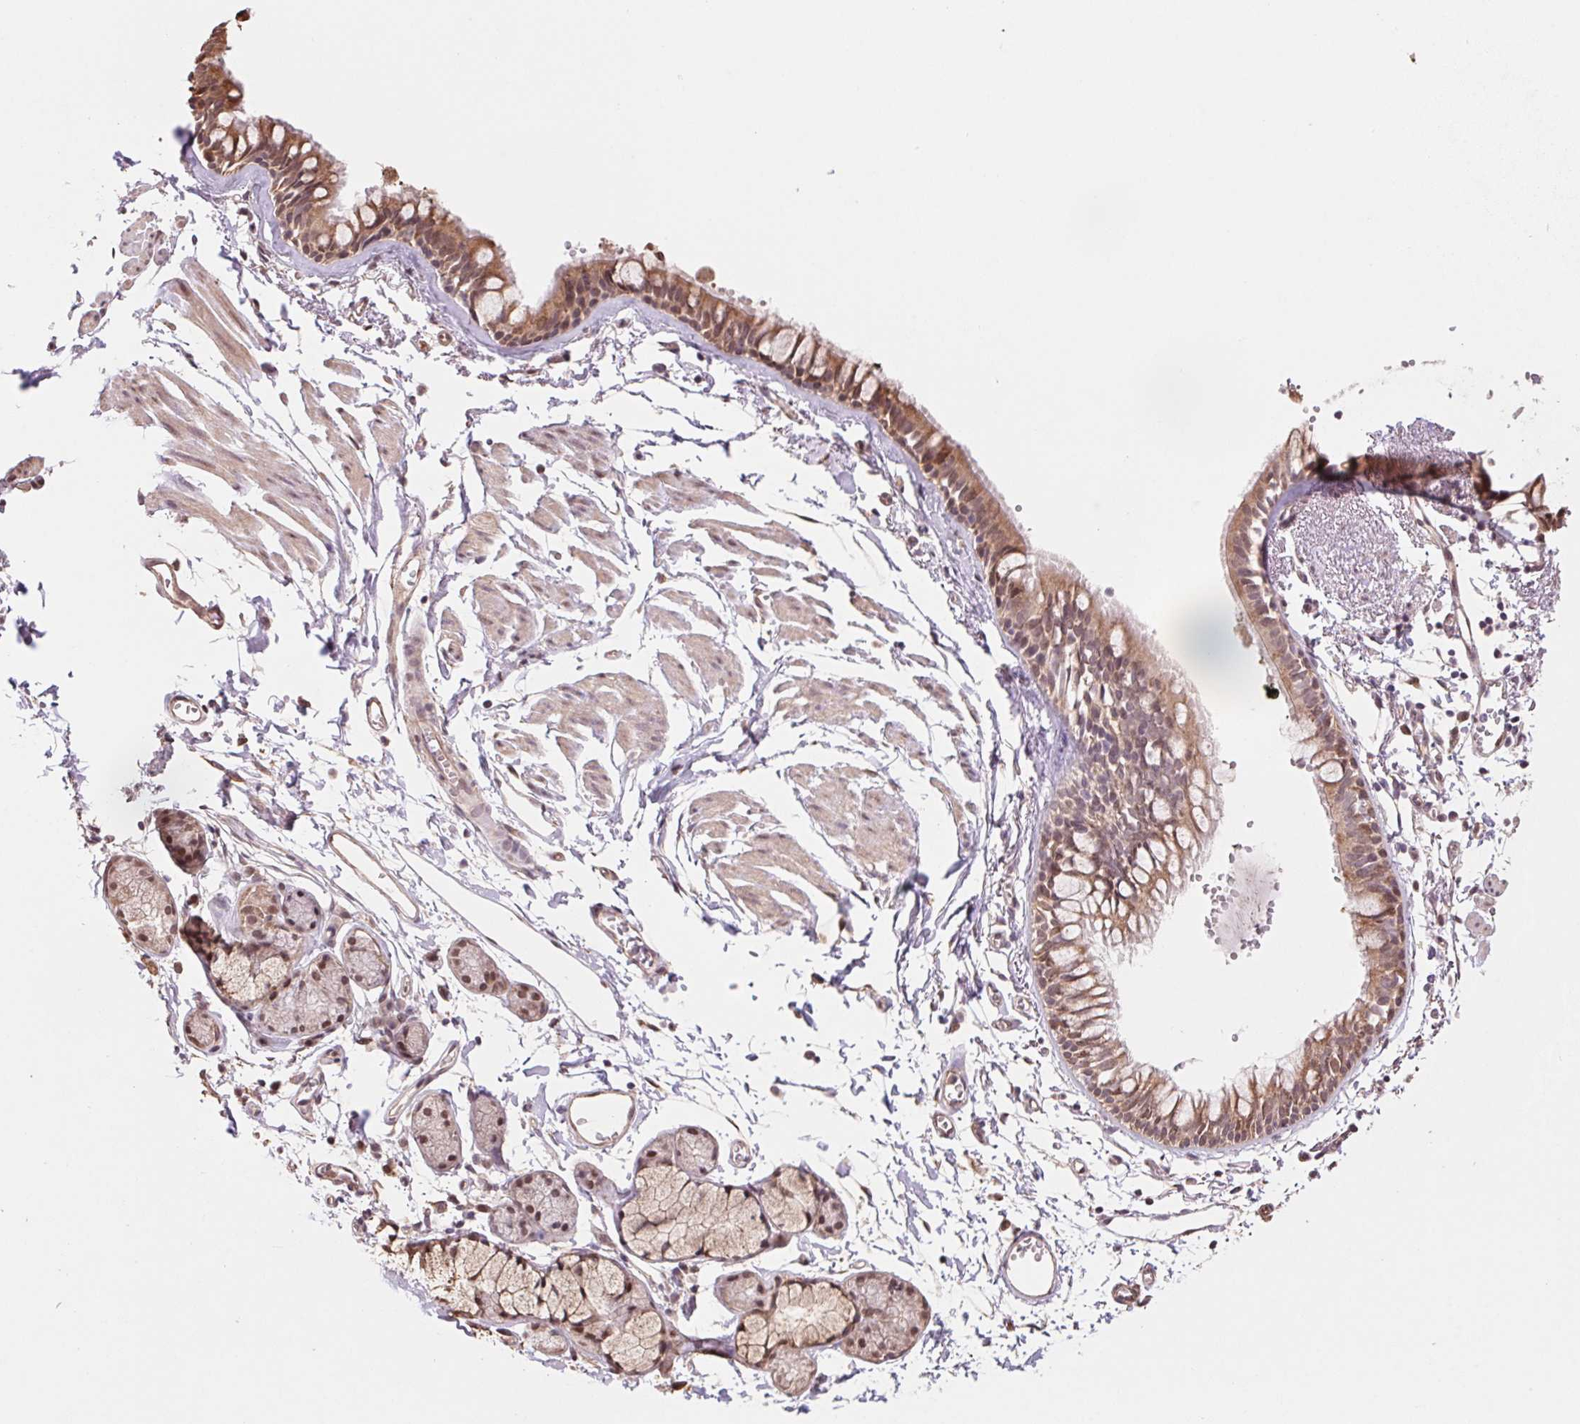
{"staining": {"intensity": "moderate", "quantity": ">75%", "location": "cytoplasmic/membranous,nuclear"}, "tissue": "bronchus", "cell_type": "Respiratory epithelial cells", "image_type": "normal", "snomed": [{"axis": "morphology", "description": "Normal tissue, NOS"}, {"axis": "topography", "description": "Cartilage tissue"}, {"axis": "topography", "description": "Bronchus"}], "caption": "An IHC histopathology image of normal tissue is shown. Protein staining in brown shows moderate cytoplasmic/membranous,nuclear positivity in bronchus within respiratory epithelial cells.", "gene": "CUTA", "patient": {"sex": "female", "age": 59}}